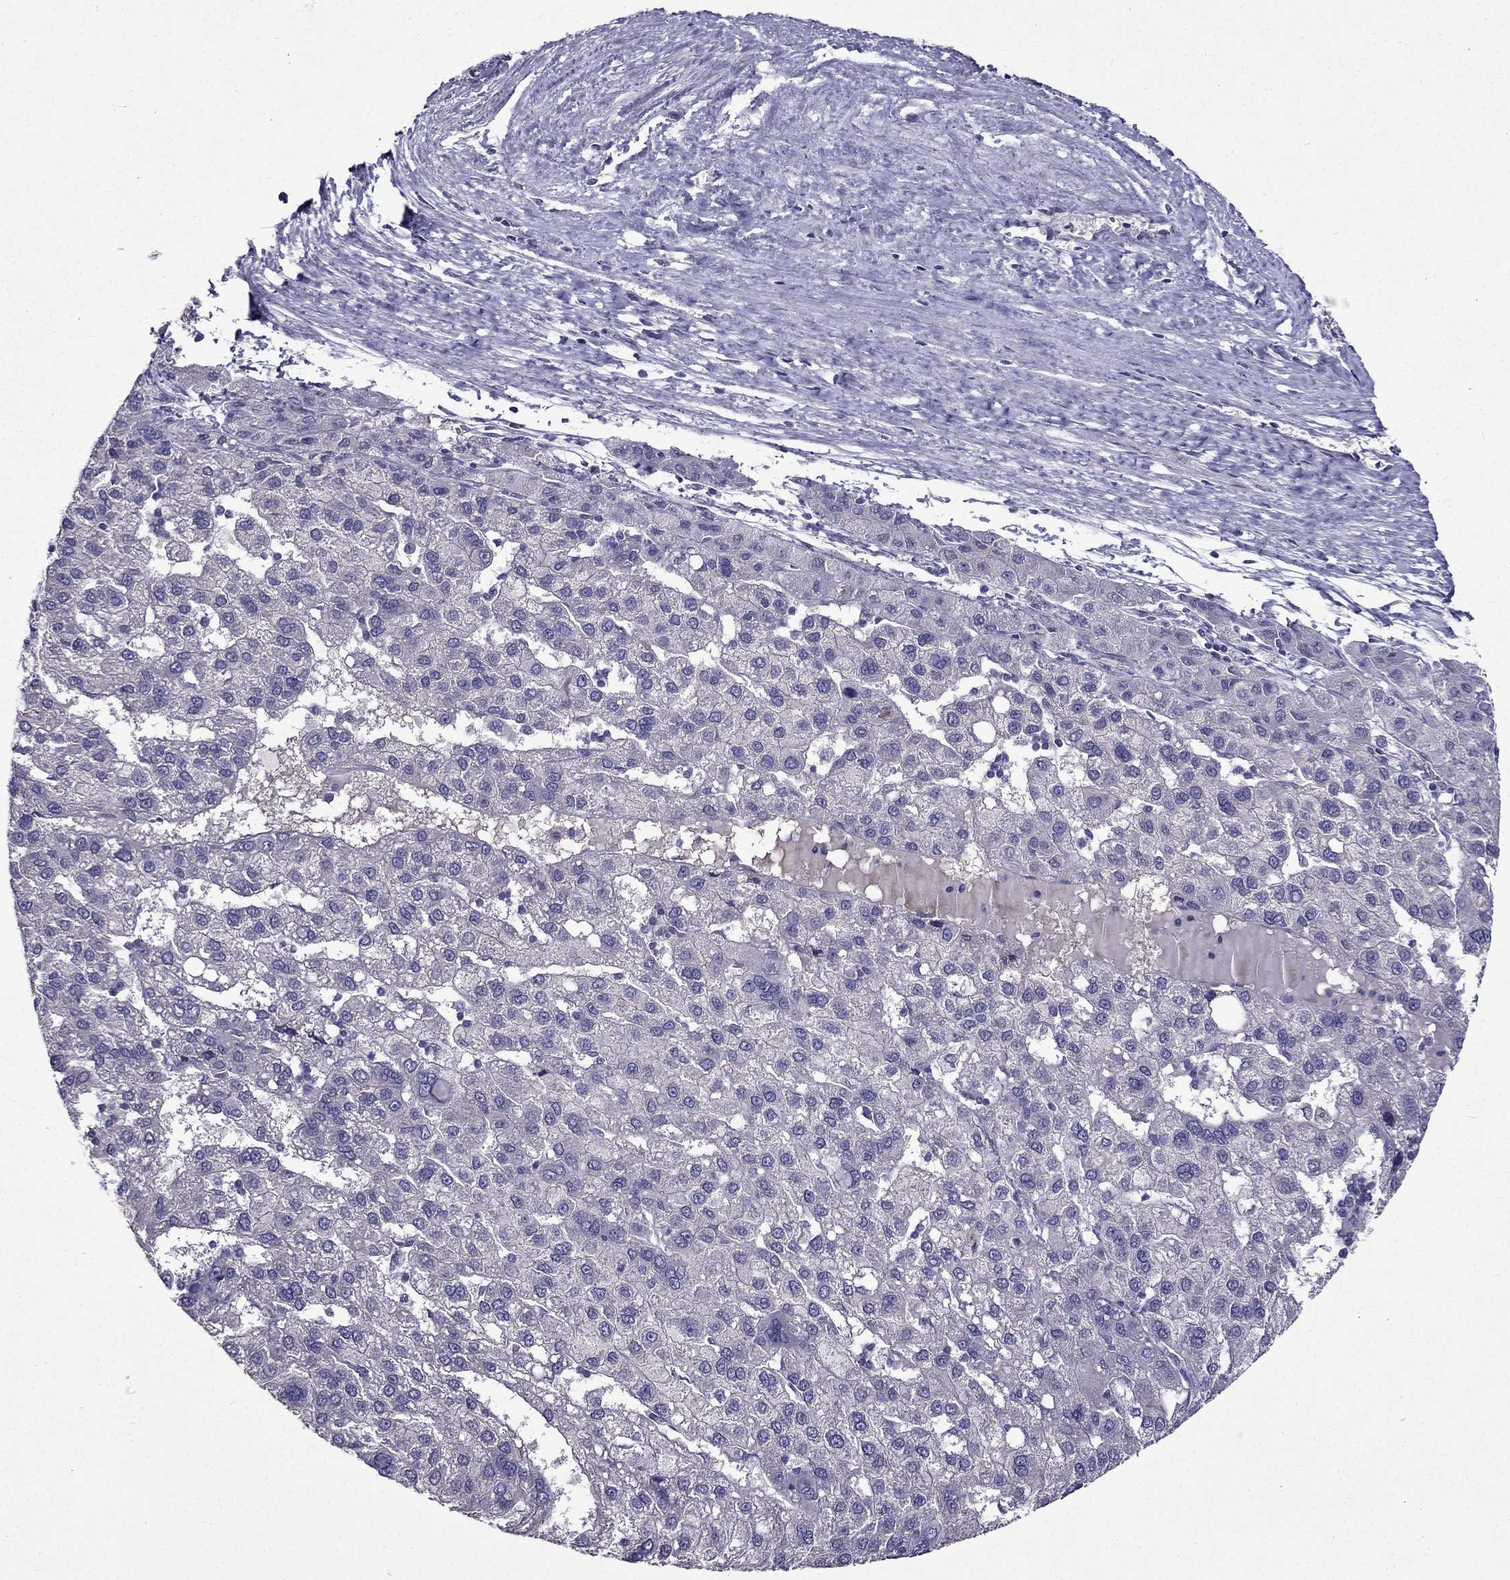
{"staining": {"intensity": "negative", "quantity": "none", "location": "none"}, "tissue": "liver cancer", "cell_type": "Tumor cells", "image_type": "cancer", "snomed": [{"axis": "morphology", "description": "Carcinoma, Hepatocellular, NOS"}, {"axis": "topography", "description": "Liver"}], "caption": "IHC micrograph of neoplastic tissue: human liver hepatocellular carcinoma stained with DAB (3,3'-diaminobenzidine) demonstrates no significant protein staining in tumor cells.", "gene": "DUSP15", "patient": {"sex": "female", "age": 82}}